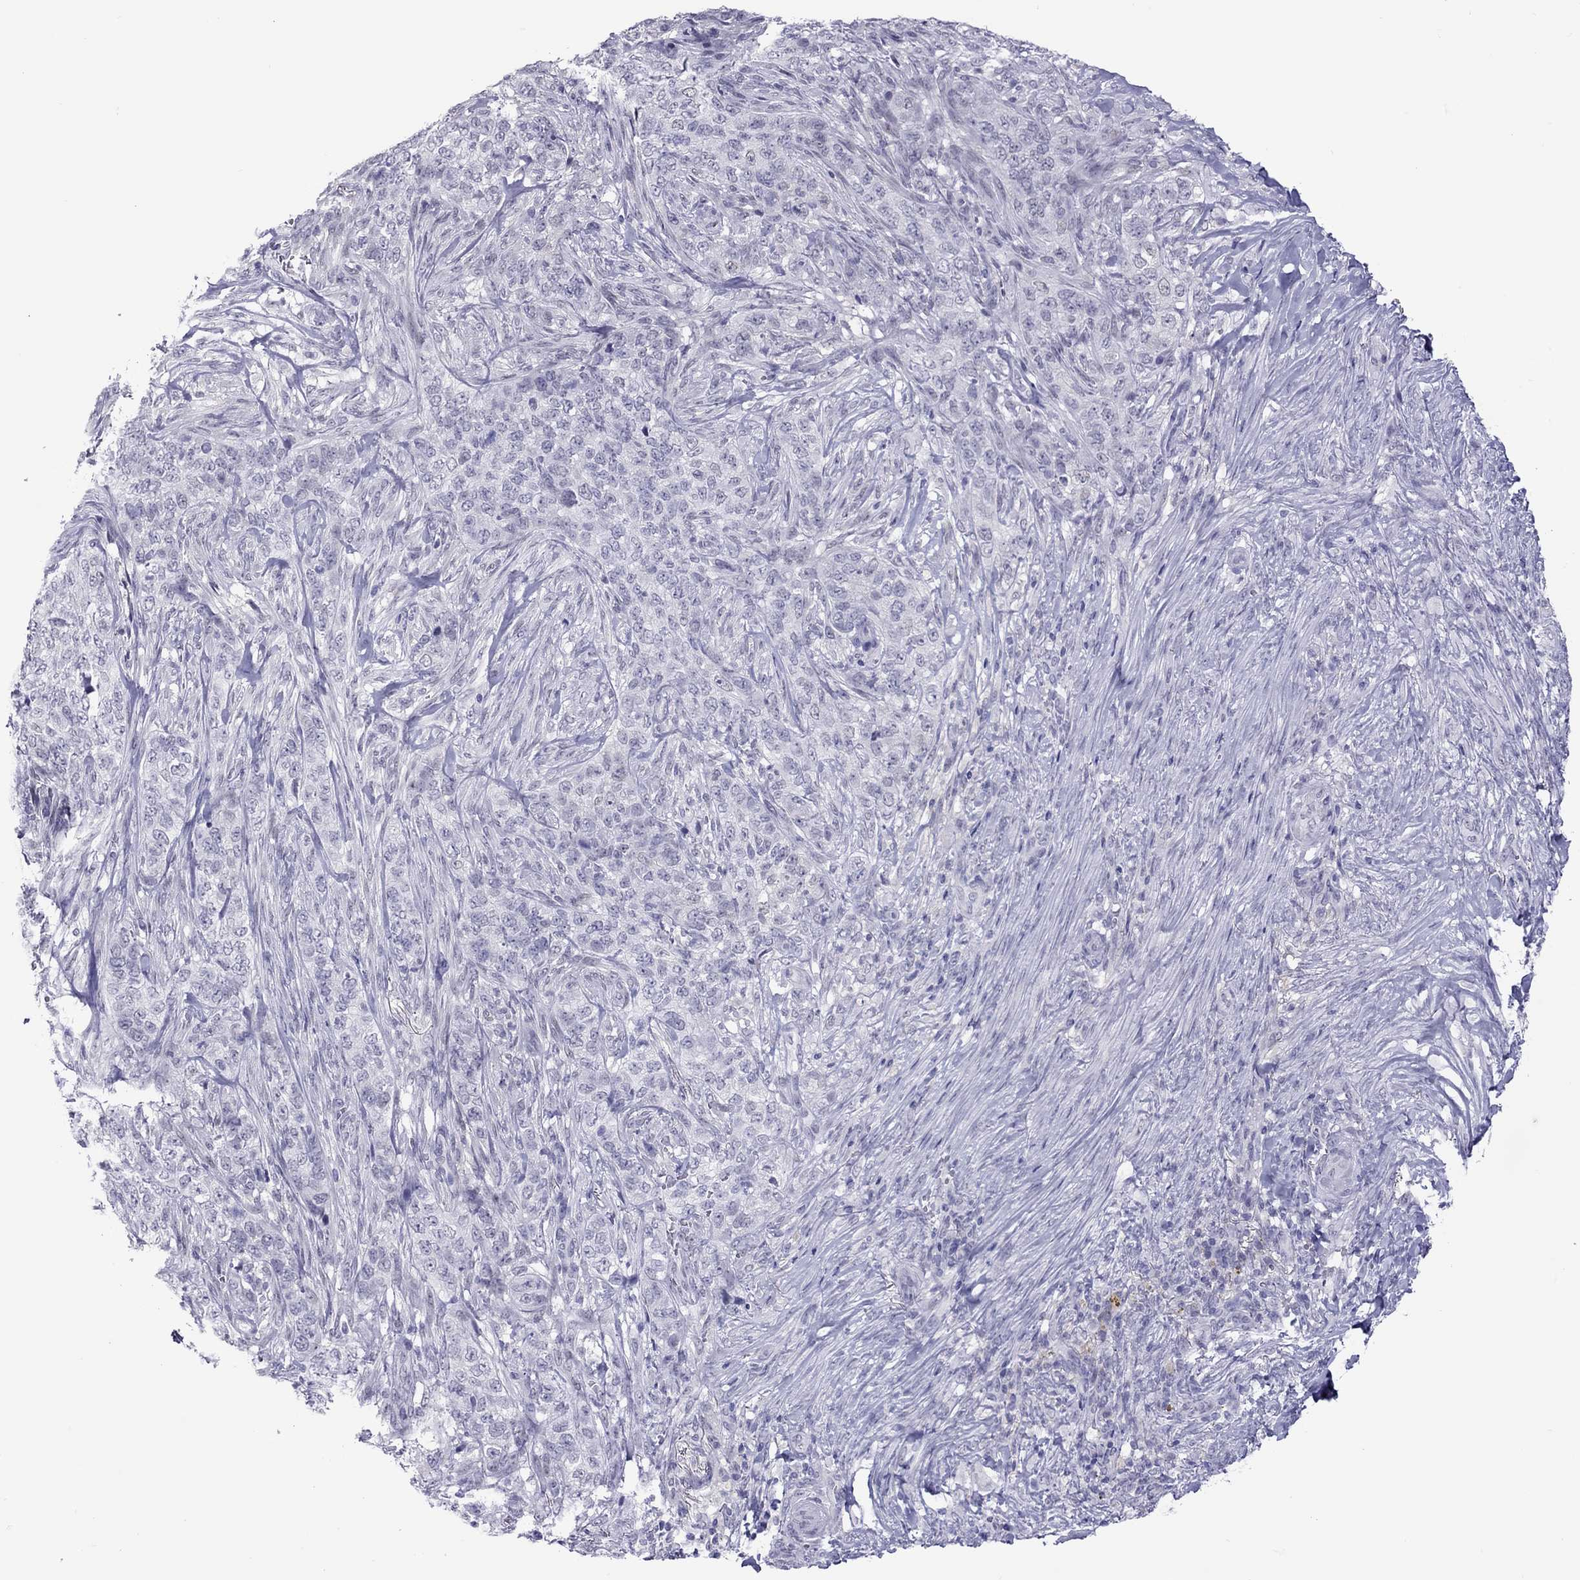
{"staining": {"intensity": "negative", "quantity": "none", "location": "none"}, "tissue": "skin cancer", "cell_type": "Tumor cells", "image_type": "cancer", "snomed": [{"axis": "morphology", "description": "Basal cell carcinoma"}, {"axis": "topography", "description": "Skin"}], "caption": "A histopathology image of skin cancer (basal cell carcinoma) stained for a protein exhibits no brown staining in tumor cells. (DAB IHC with hematoxylin counter stain).", "gene": "CHRNB3", "patient": {"sex": "female", "age": 69}}